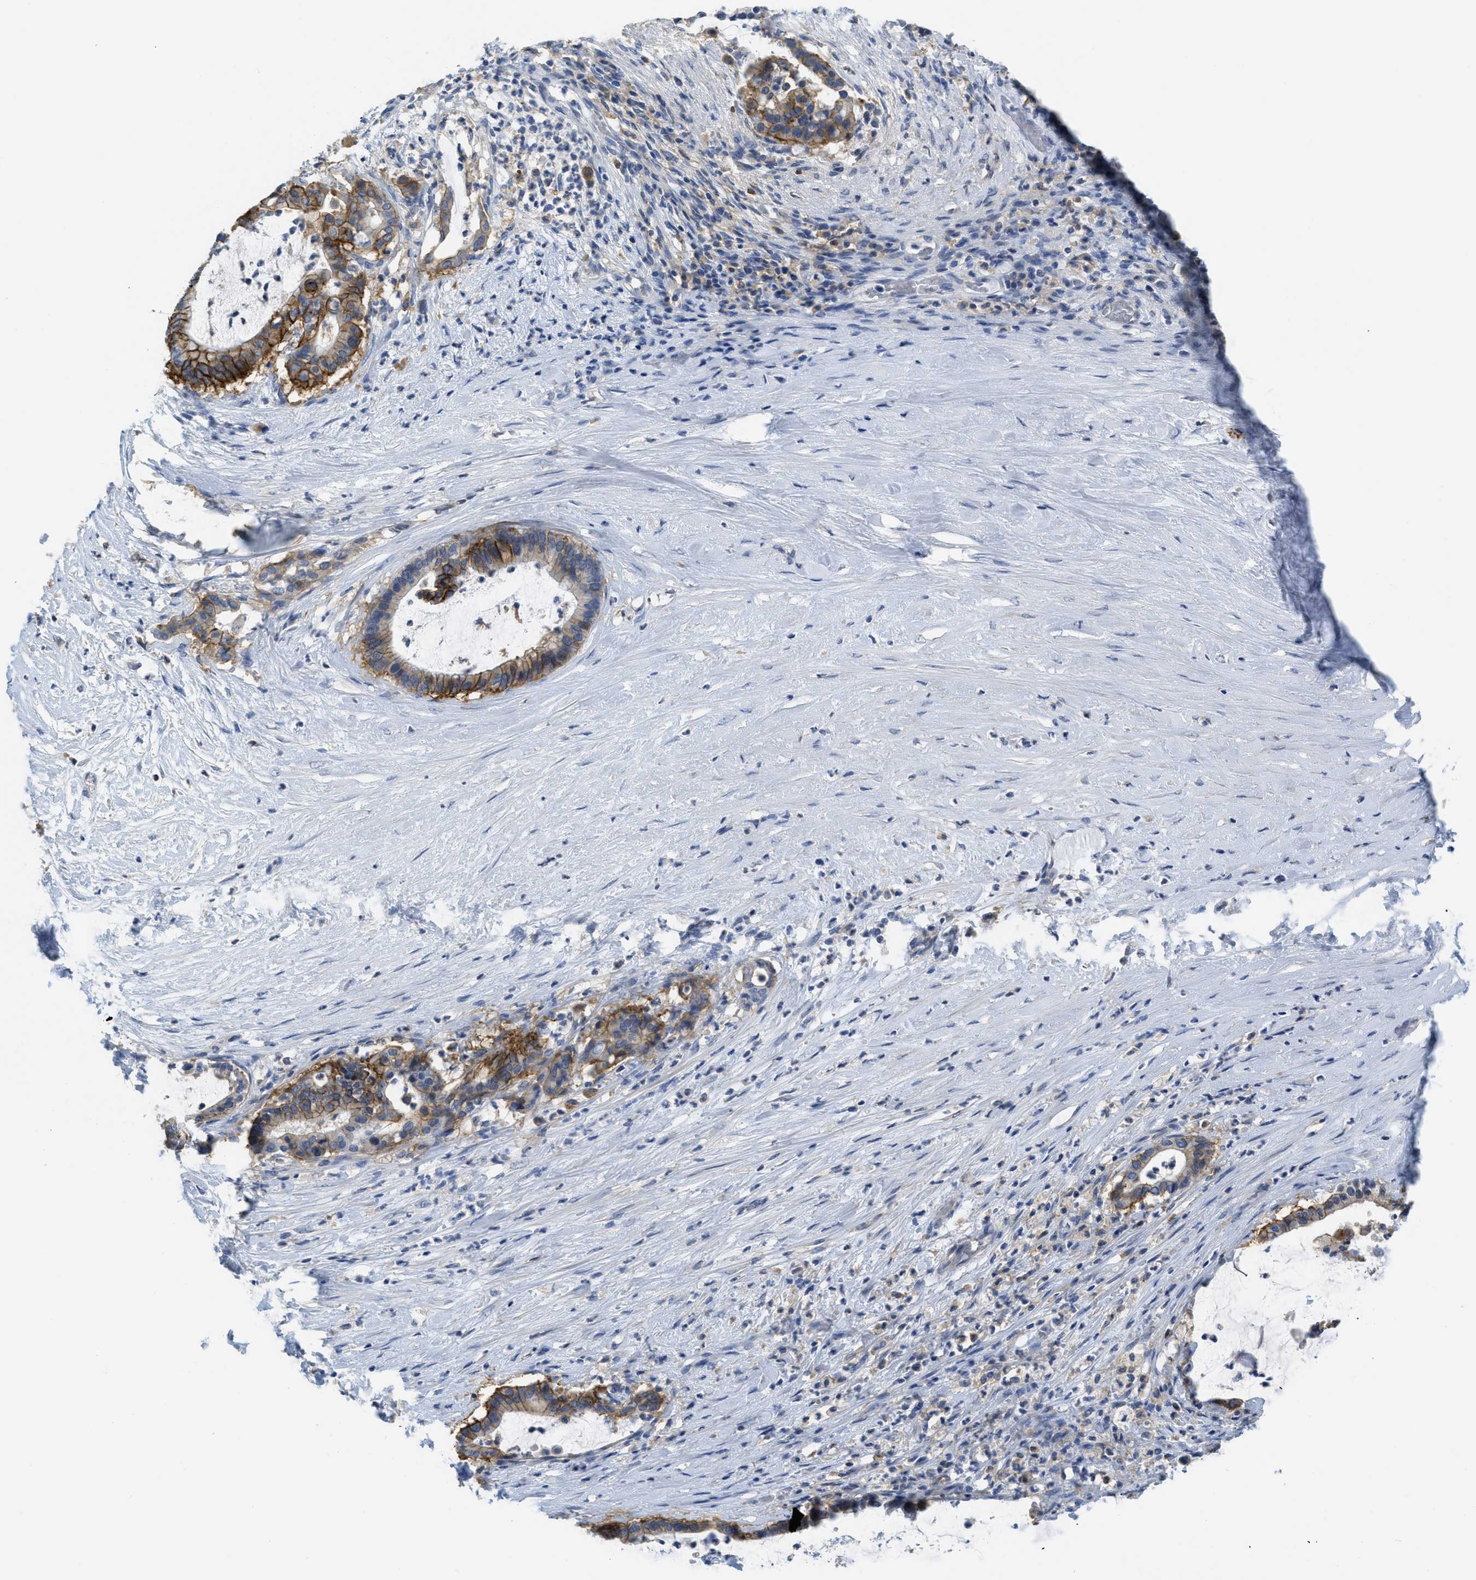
{"staining": {"intensity": "moderate", "quantity": ">75%", "location": "cytoplasmic/membranous"}, "tissue": "pancreatic cancer", "cell_type": "Tumor cells", "image_type": "cancer", "snomed": [{"axis": "morphology", "description": "Adenocarcinoma, NOS"}, {"axis": "topography", "description": "Pancreas"}], "caption": "IHC (DAB) staining of pancreatic cancer (adenocarcinoma) shows moderate cytoplasmic/membranous protein positivity in approximately >75% of tumor cells.", "gene": "CNNM4", "patient": {"sex": "male", "age": 41}}